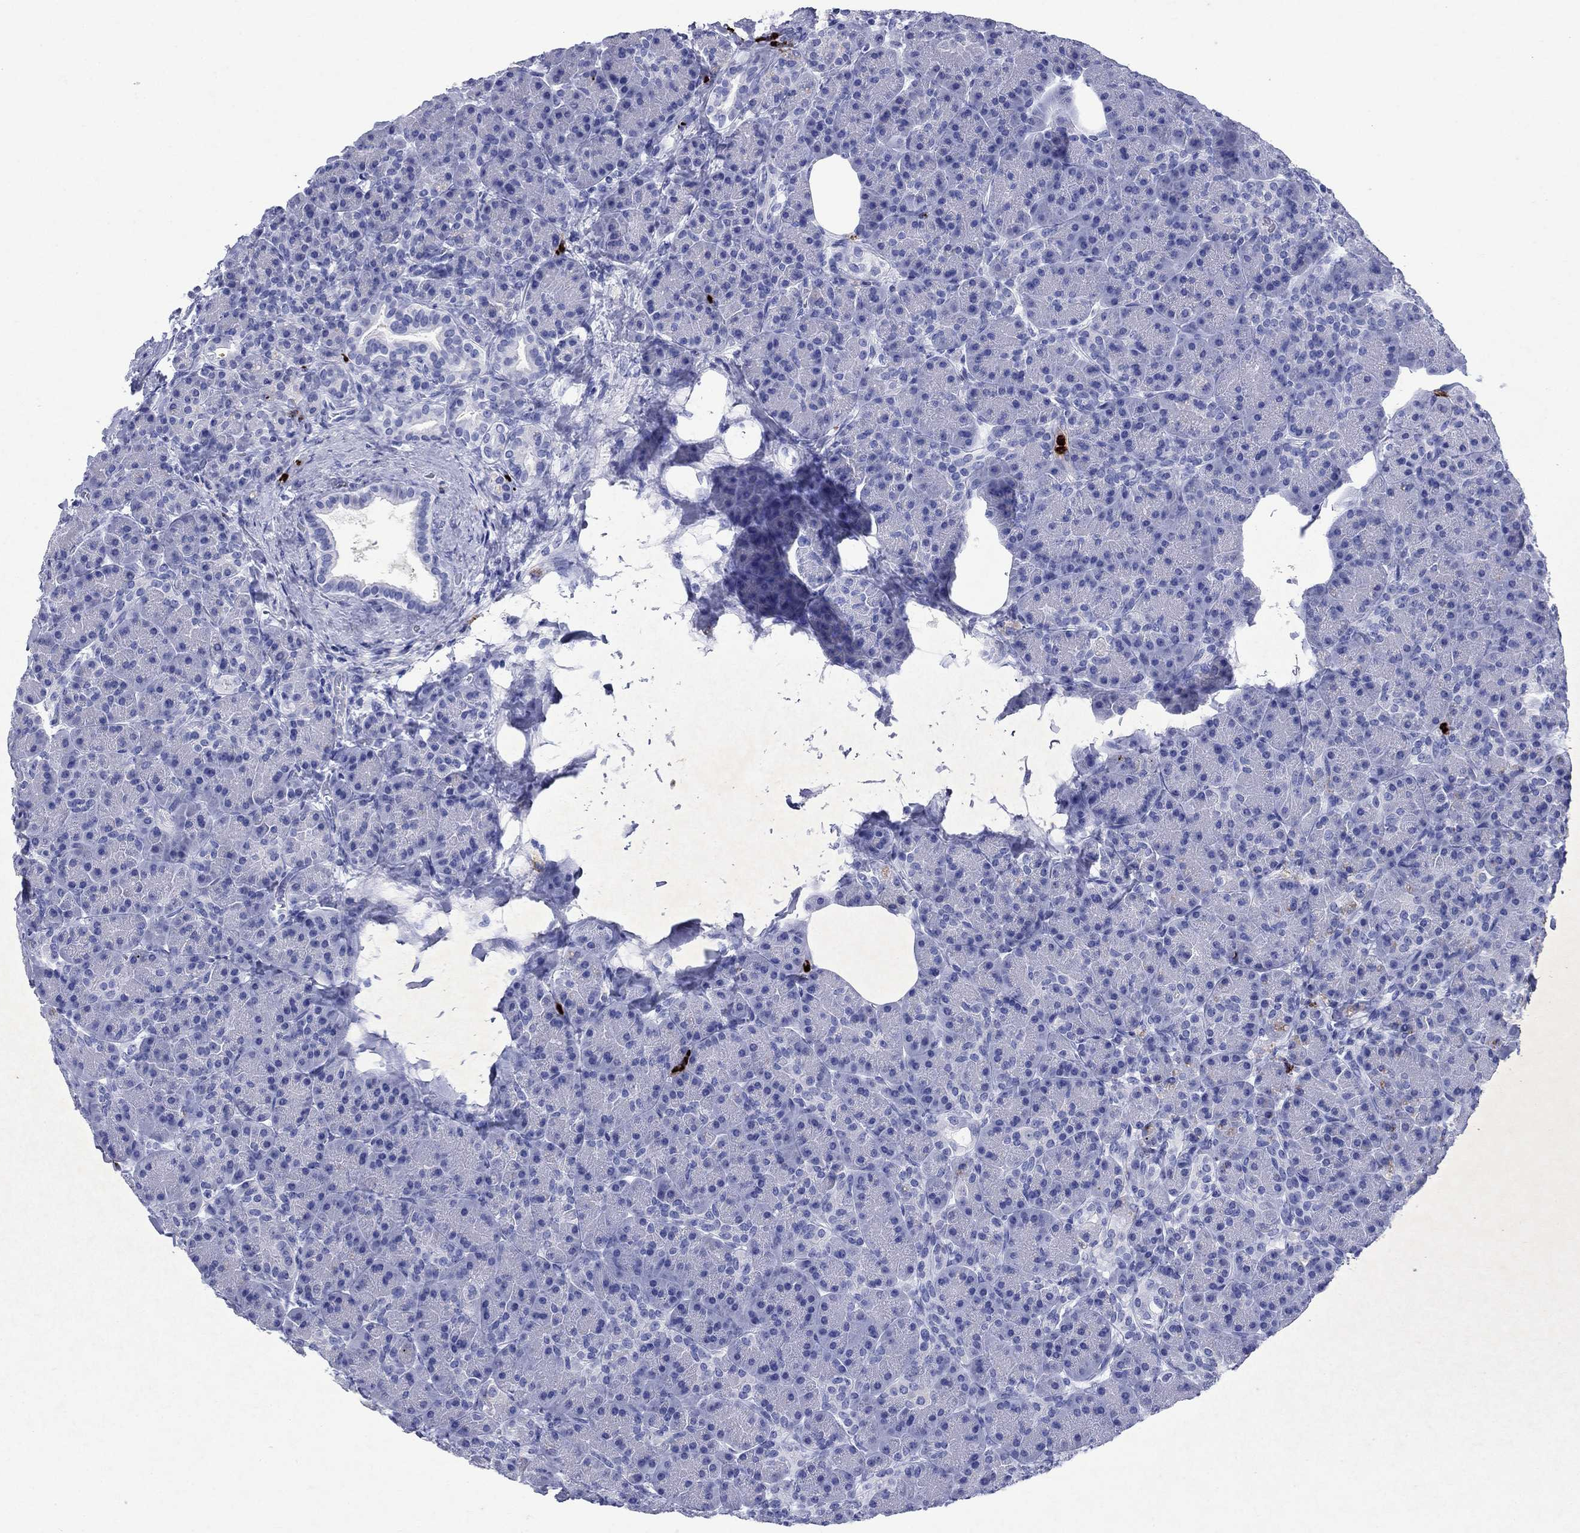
{"staining": {"intensity": "negative", "quantity": "none", "location": "none"}, "tissue": "pancreas", "cell_type": "Exocrine glandular cells", "image_type": "normal", "snomed": [{"axis": "morphology", "description": "Normal tissue, NOS"}, {"axis": "topography", "description": "Pancreas"}], "caption": "This is a histopathology image of immunohistochemistry (IHC) staining of normal pancreas, which shows no staining in exocrine glandular cells.", "gene": "AZU1", "patient": {"sex": "female", "age": 63}}